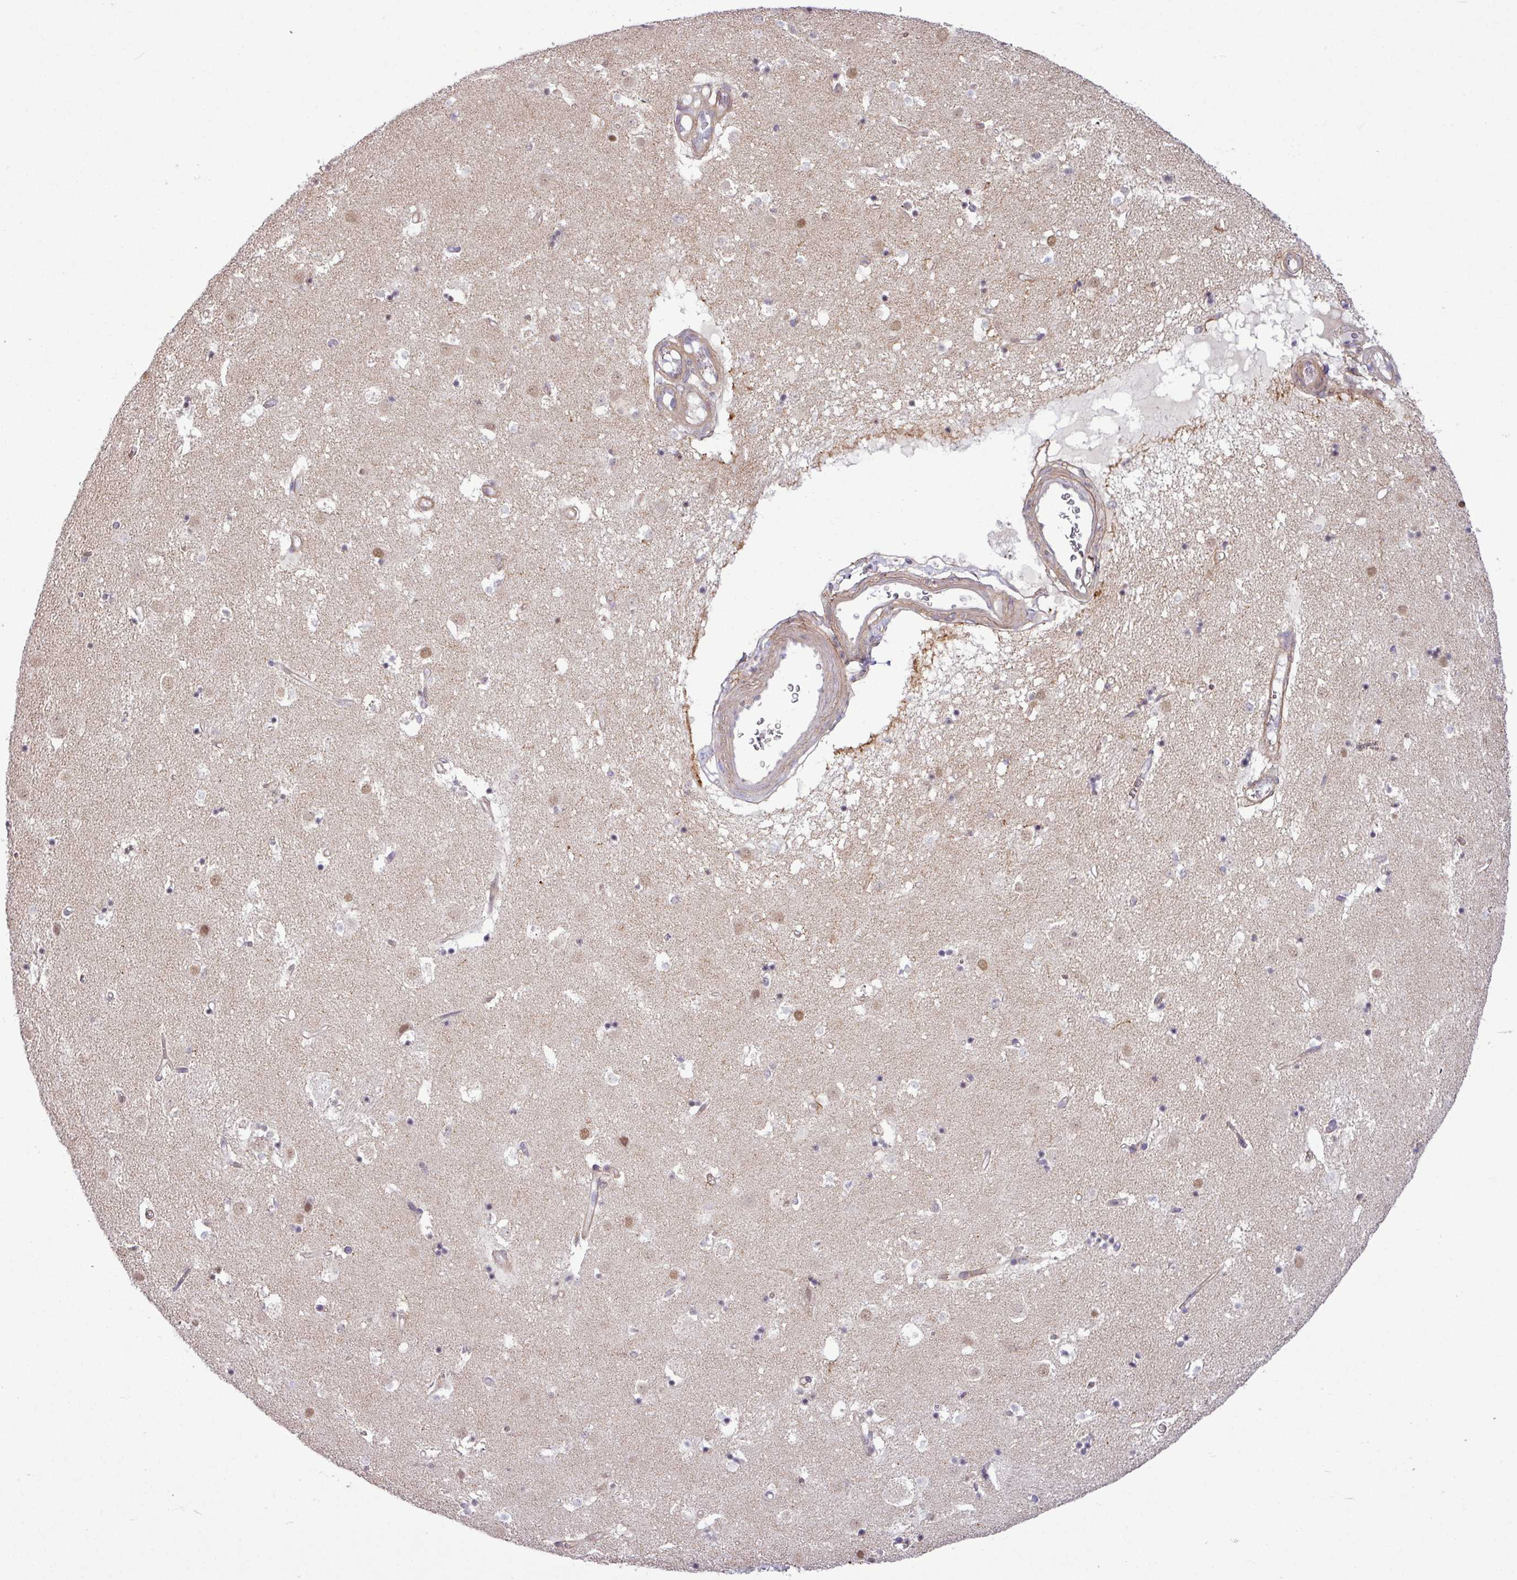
{"staining": {"intensity": "negative", "quantity": "none", "location": "none"}, "tissue": "caudate", "cell_type": "Glial cells", "image_type": "normal", "snomed": [{"axis": "morphology", "description": "Normal tissue, NOS"}, {"axis": "topography", "description": "Lateral ventricle wall"}], "caption": "High power microscopy photomicrograph of an IHC micrograph of benign caudate, revealing no significant staining in glial cells.", "gene": "ZNF217", "patient": {"sex": "male", "age": 58}}